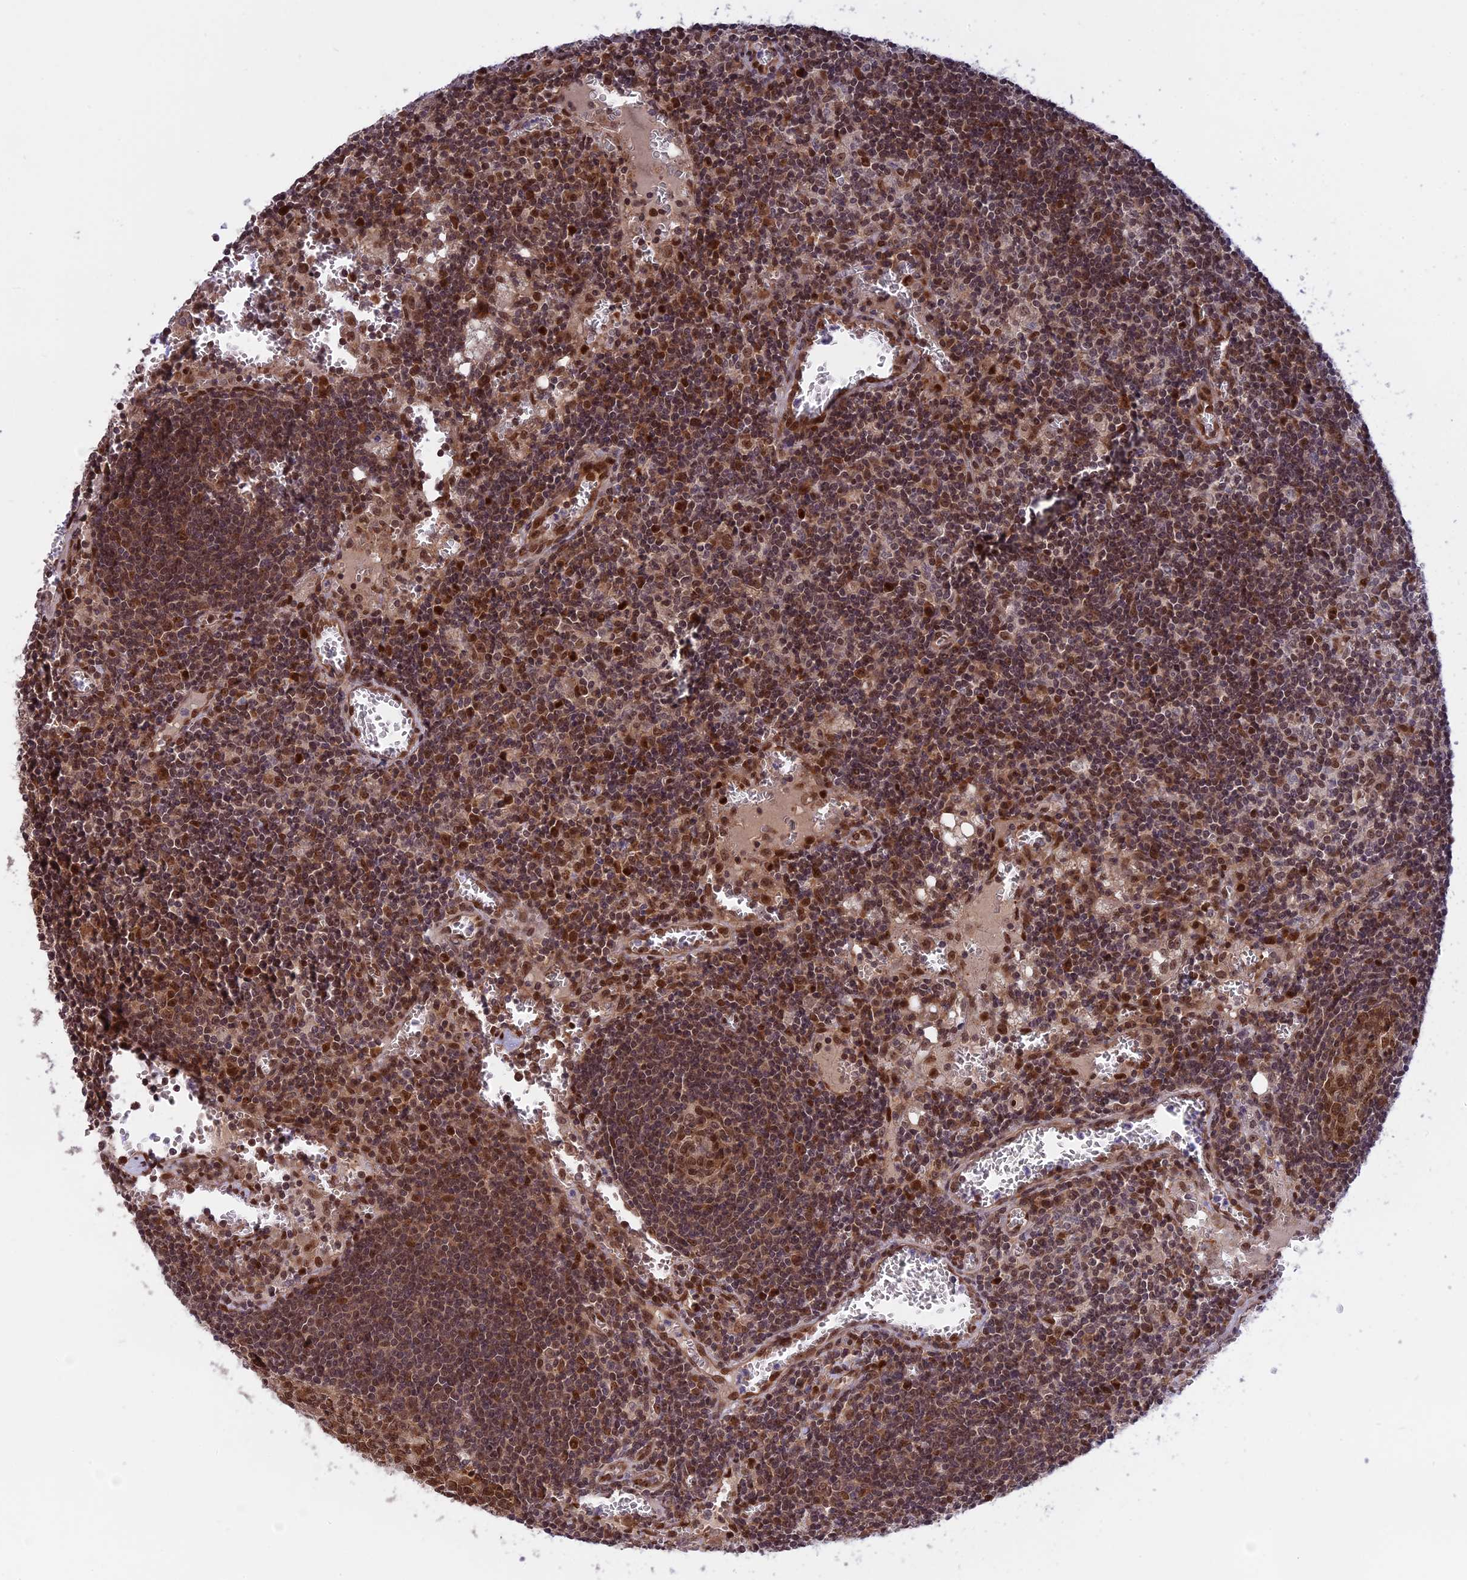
{"staining": {"intensity": "moderate", "quantity": ">75%", "location": "cytoplasmic/membranous,nuclear"}, "tissue": "lymph node", "cell_type": "Germinal center cells", "image_type": "normal", "snomed": [{"axis": "morphology", "description": "Normal tissue, NOS"}, {"axis": "topography", "description": "Lymph node"}], "caption": "Immunohistochemistry staining of unremarkable lymph node, which reveals medium levels of moderate cytoplasmic/membranous,nuclear staining in about >75% of germinal center cells indicating moderate cytoplasmic/membranous,nuclear protein staining. The staining was performed using DAB (brown) for protein detection and nuclei were counterstained in hematoxylin (blue).", "gene": "ZNF428", "patient": {"sex": "female", "age": 73}}